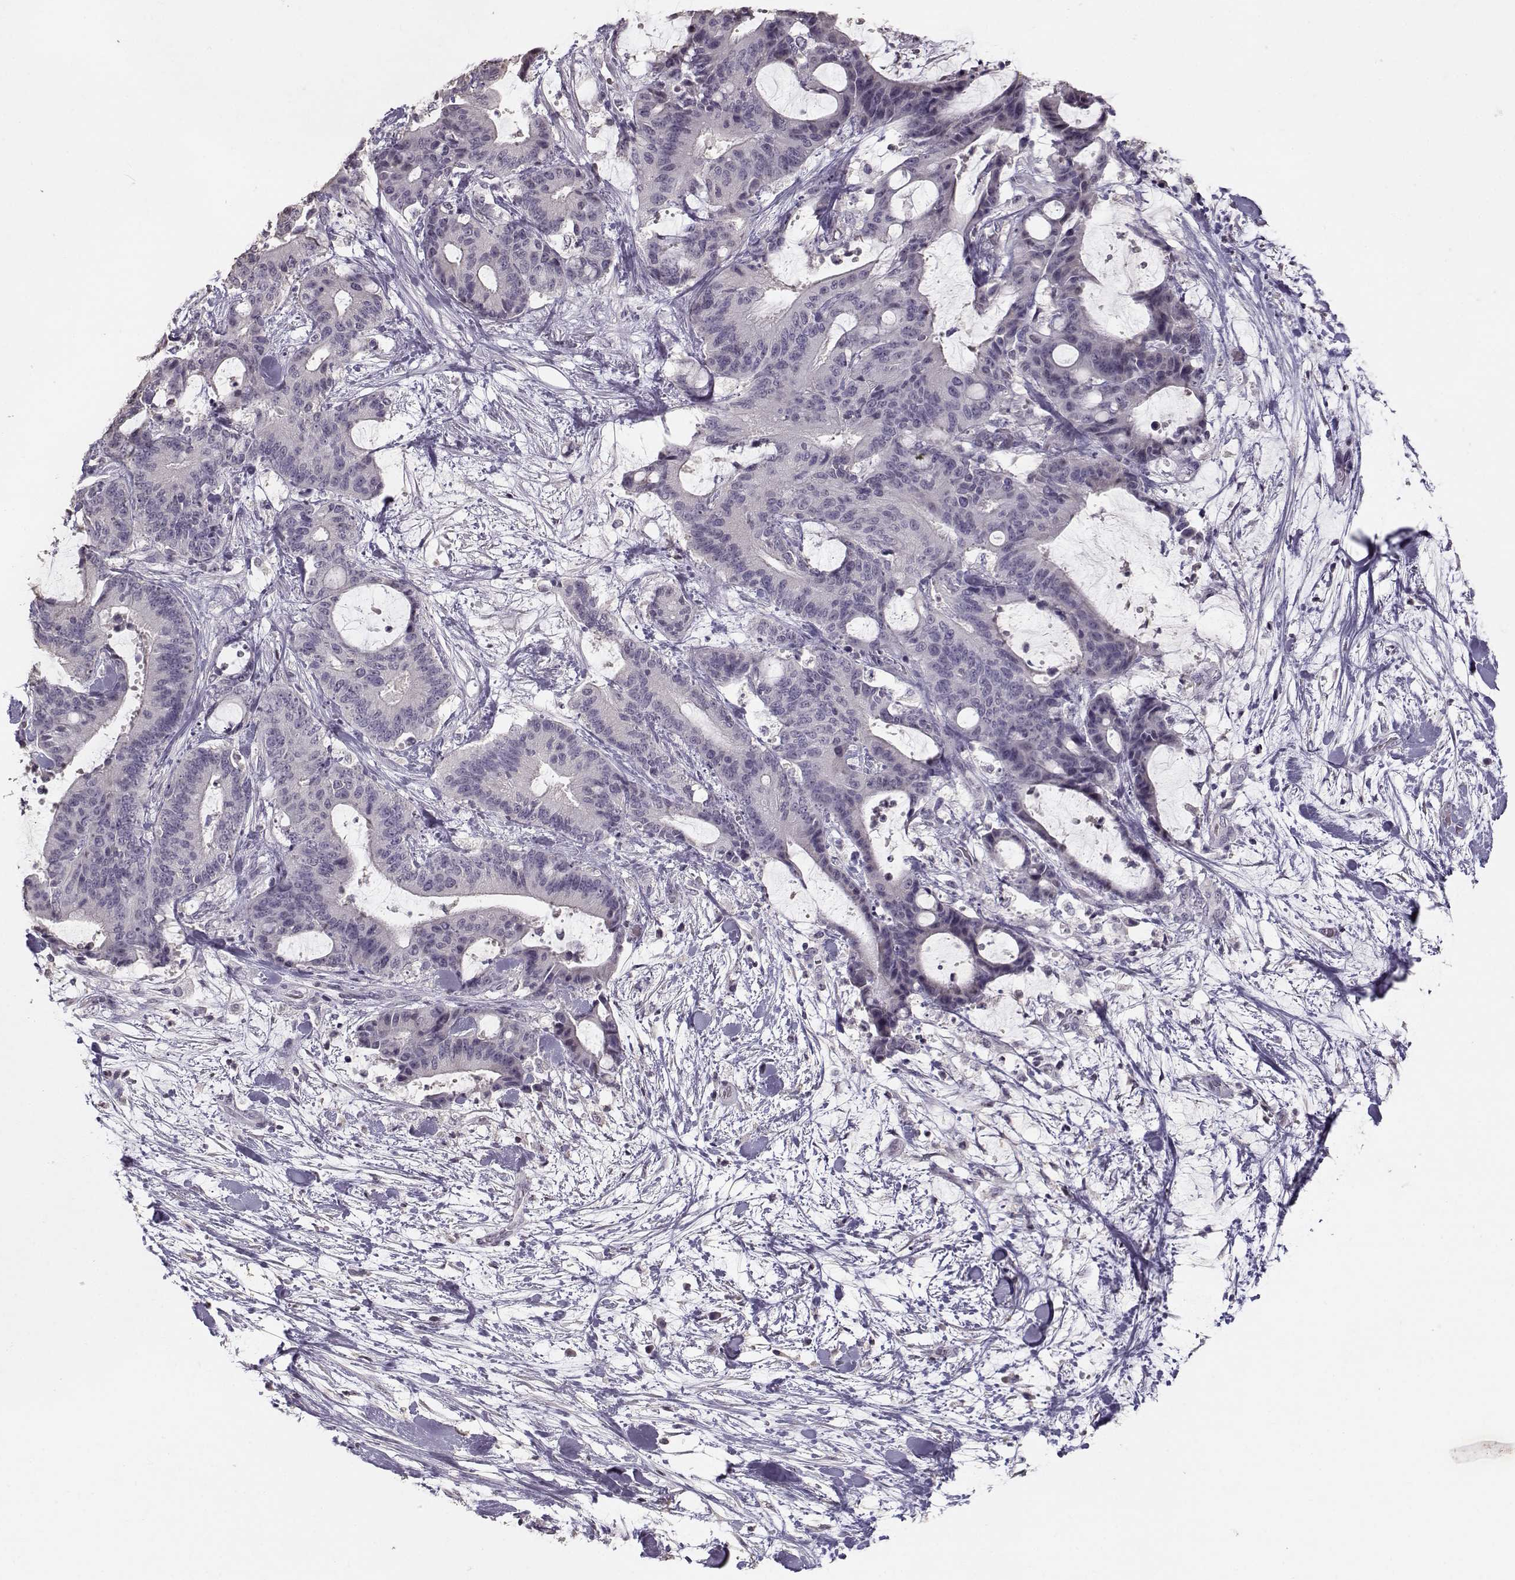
{"staining": {"intensity": "negative", "quantity": "none", "location": "none"}, "tissue": "liver cancer", "cell_type": "Tumor cells", "image_type": "cancer", "snomed": [{"axis": "morphology", "description": "Cholangiocarcinoma"}, {"axis": "topography", "description": "Liver"}], "caption": "Immunohistochemistry of human liver cholangiocarcinoma exhibits no staining in tumor cells.", "gene": "UROC1", "patient": {"sex": "female", "age": 73}}